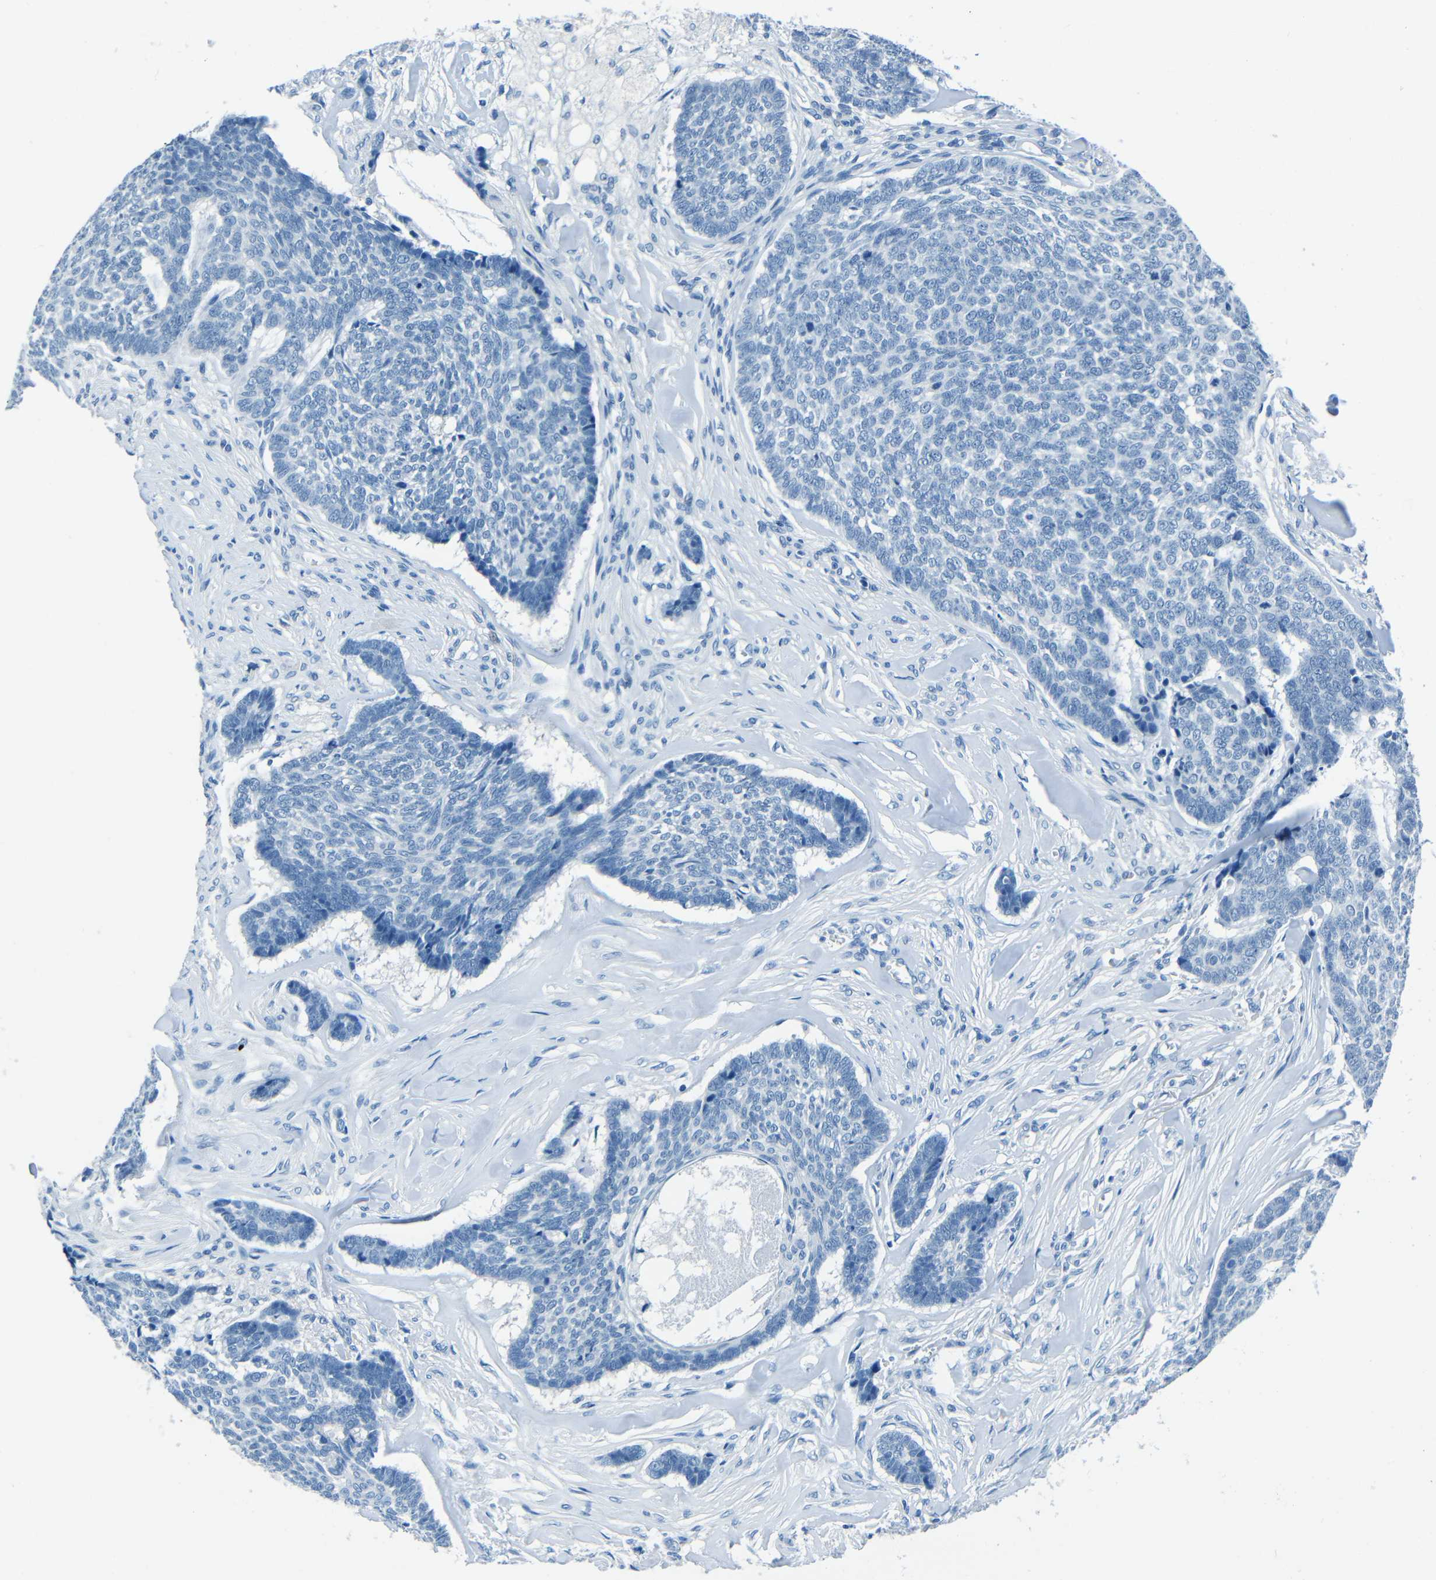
{"staining": {"intensity": "negative", "quantity": "none", "location": "none"}, "tissue": "skin cancer", "cell_type": "Tumor cells", "image_type": "cancer", "snomed": [{"axis": "morphology", "description": "Basal cell carcinoma"}, {"axis": "topography", "description": "Skin"}], "caption": "A micrograph of basal cell carcinoma (skin) stained for a protein shows no brown staining in tumor cells. (DAB immunohistochemistry with hematoxylin counter stain).", "gene": "FBN2", "patient": {"sex": "male", "age": 84}}